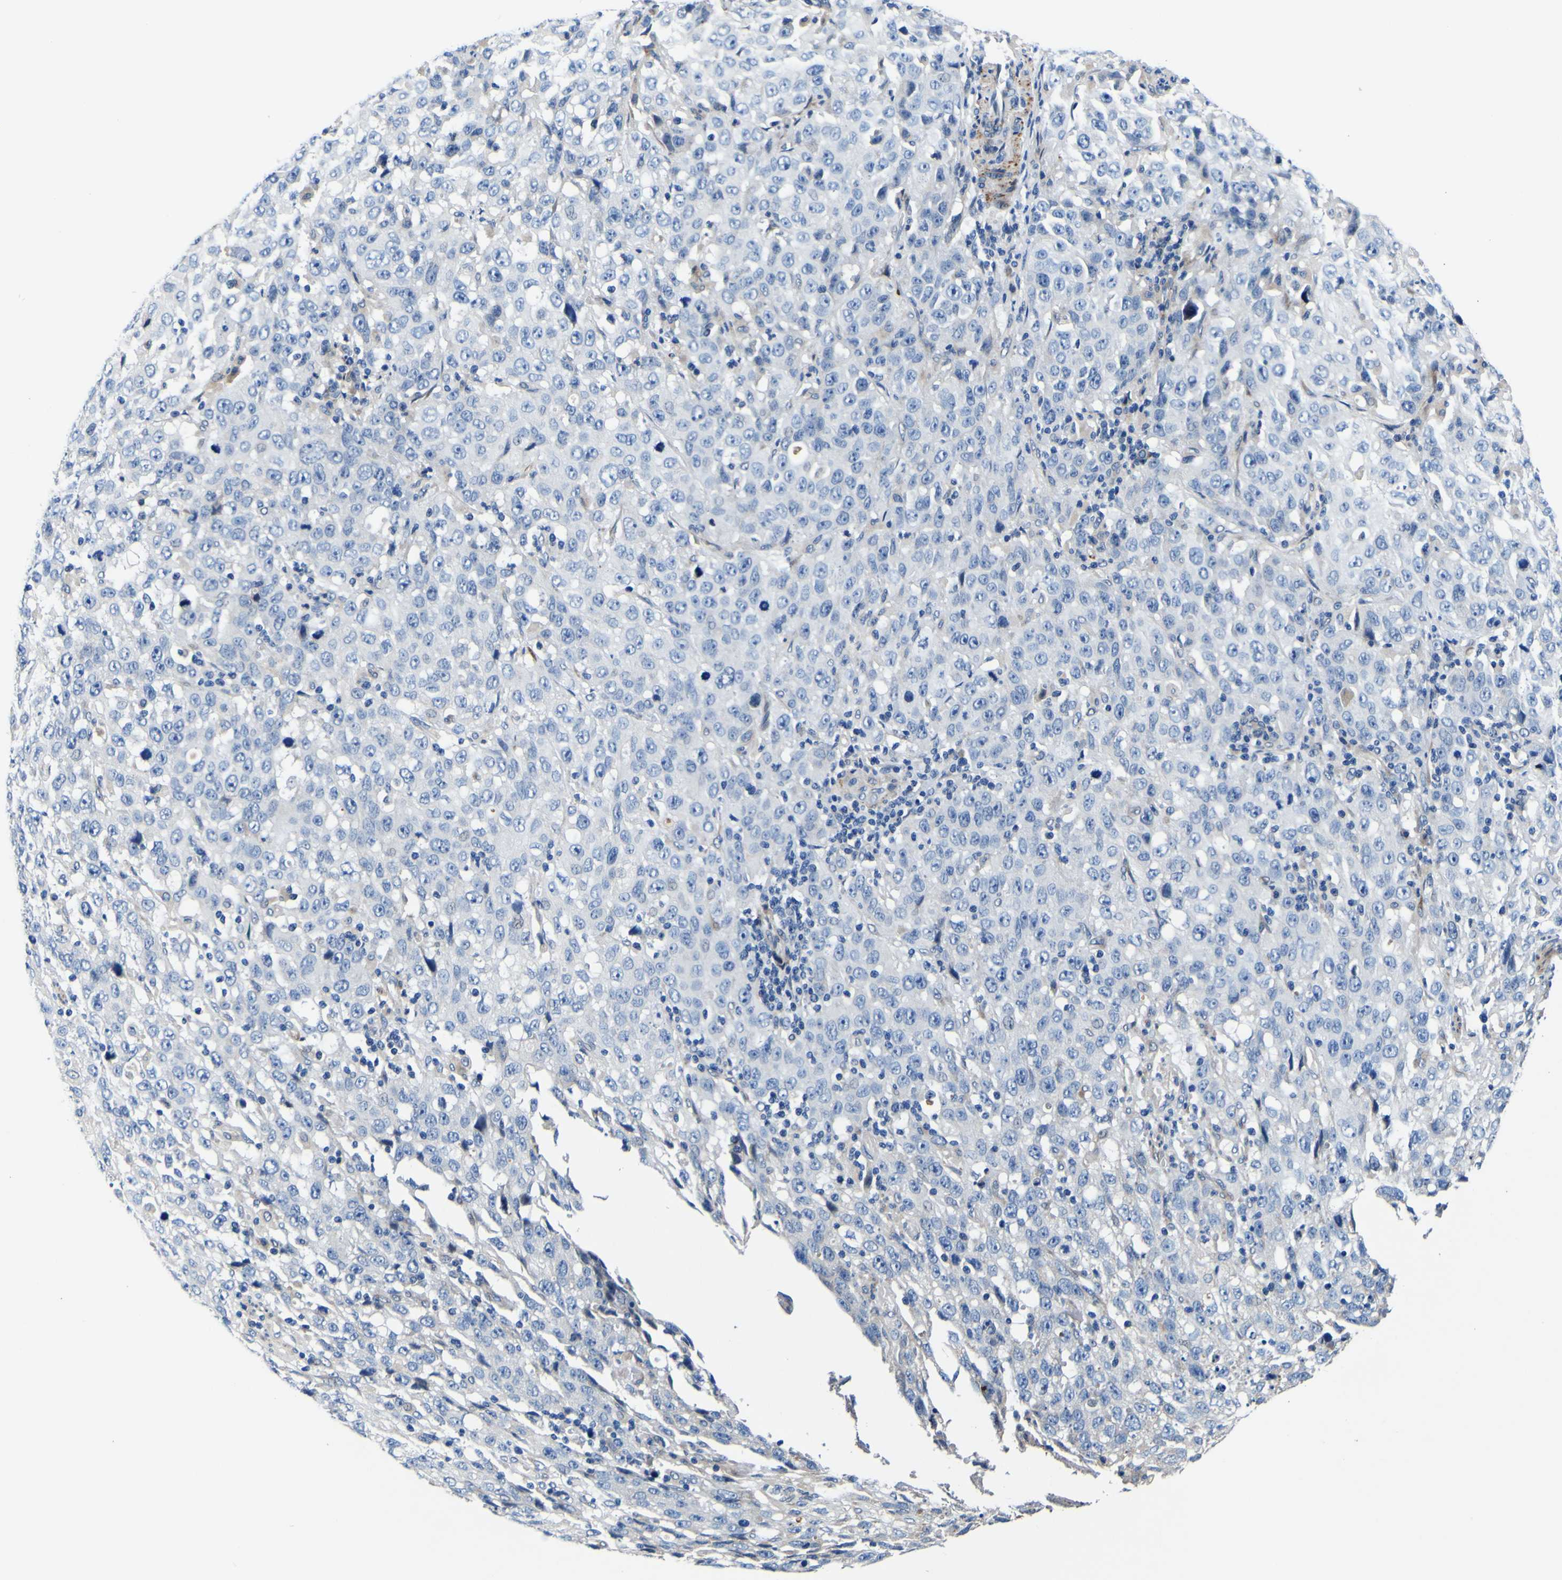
{"staining": {"intensity": "weak", "quantity": "<25%", "location": "cytoplasmic/membranous"}, "tissue": "stomach cancer", "cell_type": "Tumor cells", "image_type": "cancer", "snomed": [{"axis": "morphology", "description": "Normal tissue, NOS"}, {"axis": "morphology", "description": "Adenocarcinoma, NOS"}, {"axis": "topography", "description": "Stomach"}], "caption": "This is a image of immunohistochemistry staining of stomach adenocarcinoma, which shows no positivity in tumor cells.", "gene": "AGAP3", "patient": {"sex": "male", "age": 48}}